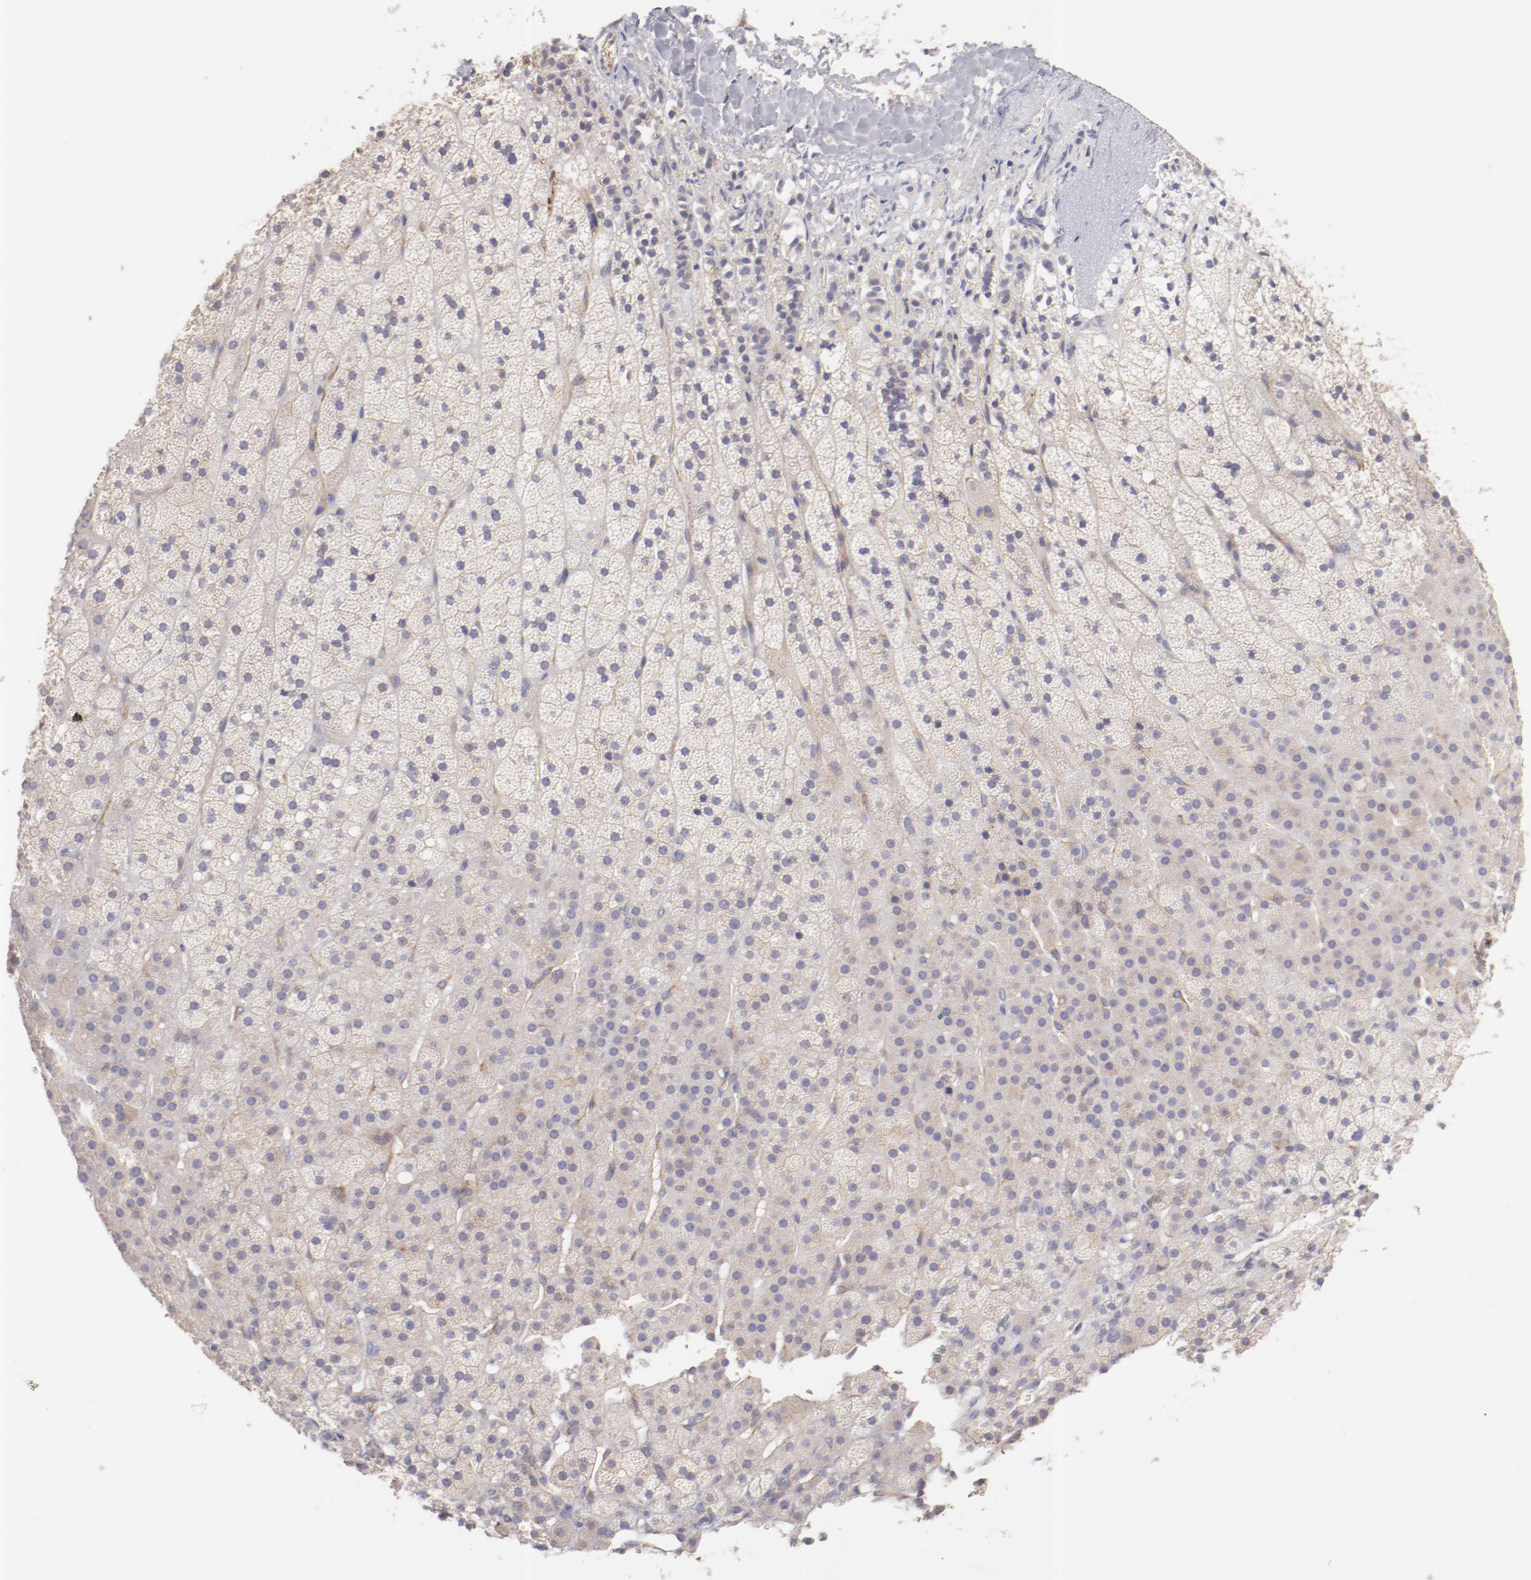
{"staining": {"intensity": "moderate", "quantity": "25%-75%", "location": "cytoplasmic/membranous"}, "tissue": "adrenal gland", "cell_type": "Glandular cells", "image_type": "normal", "snomed": [{"axis": "morphology", "description": "Normal tissue, NOS"}, {"axis": "topography", "description": "Adrenal gland"}], "caption": "Glandular cells display moderate cytoplasmic/membranous positivity in approximately 25%-75% of cells in benign adrenal gland.", "gene": "ENTPD5", "patient": {"sex": "male", "age": 35}}